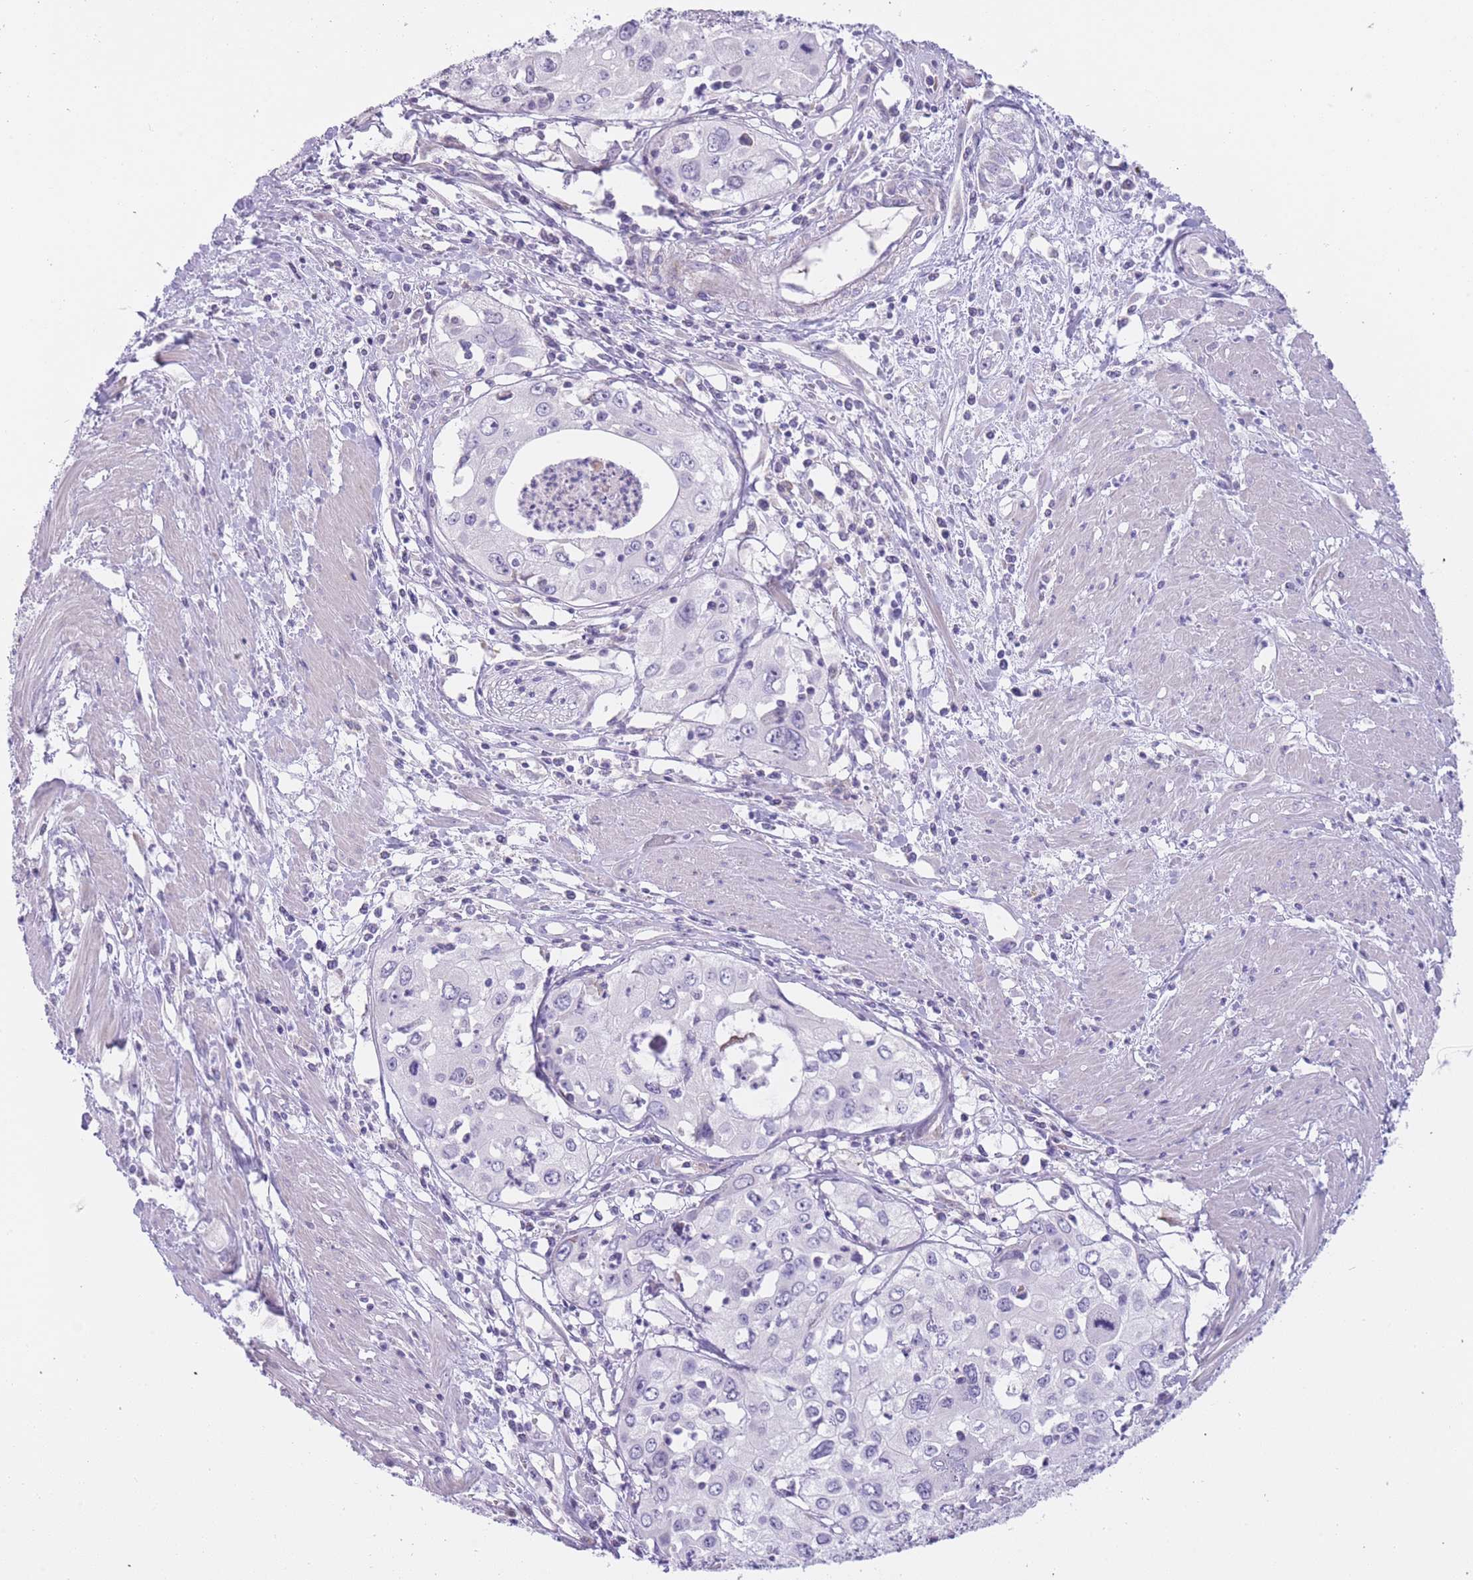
{"staining": {"intensity": "negative", "quantity": "none", "location": "none"}, "tissue": "cervical cancer", "cell_type": "Tumor cells", "image_type": "cancer", "snomed": [{"axis": "morphology", "description": "Squamous cell carcinoma, NOS"}, {"axis": "topography", "description": "Cervix"}], "caption": "A micrograph of cervical cancer stained for a protein shows no brown staining in tumor cells.", "gene": "IMPG1", "patient": {"sex": "female", "age": 31}}